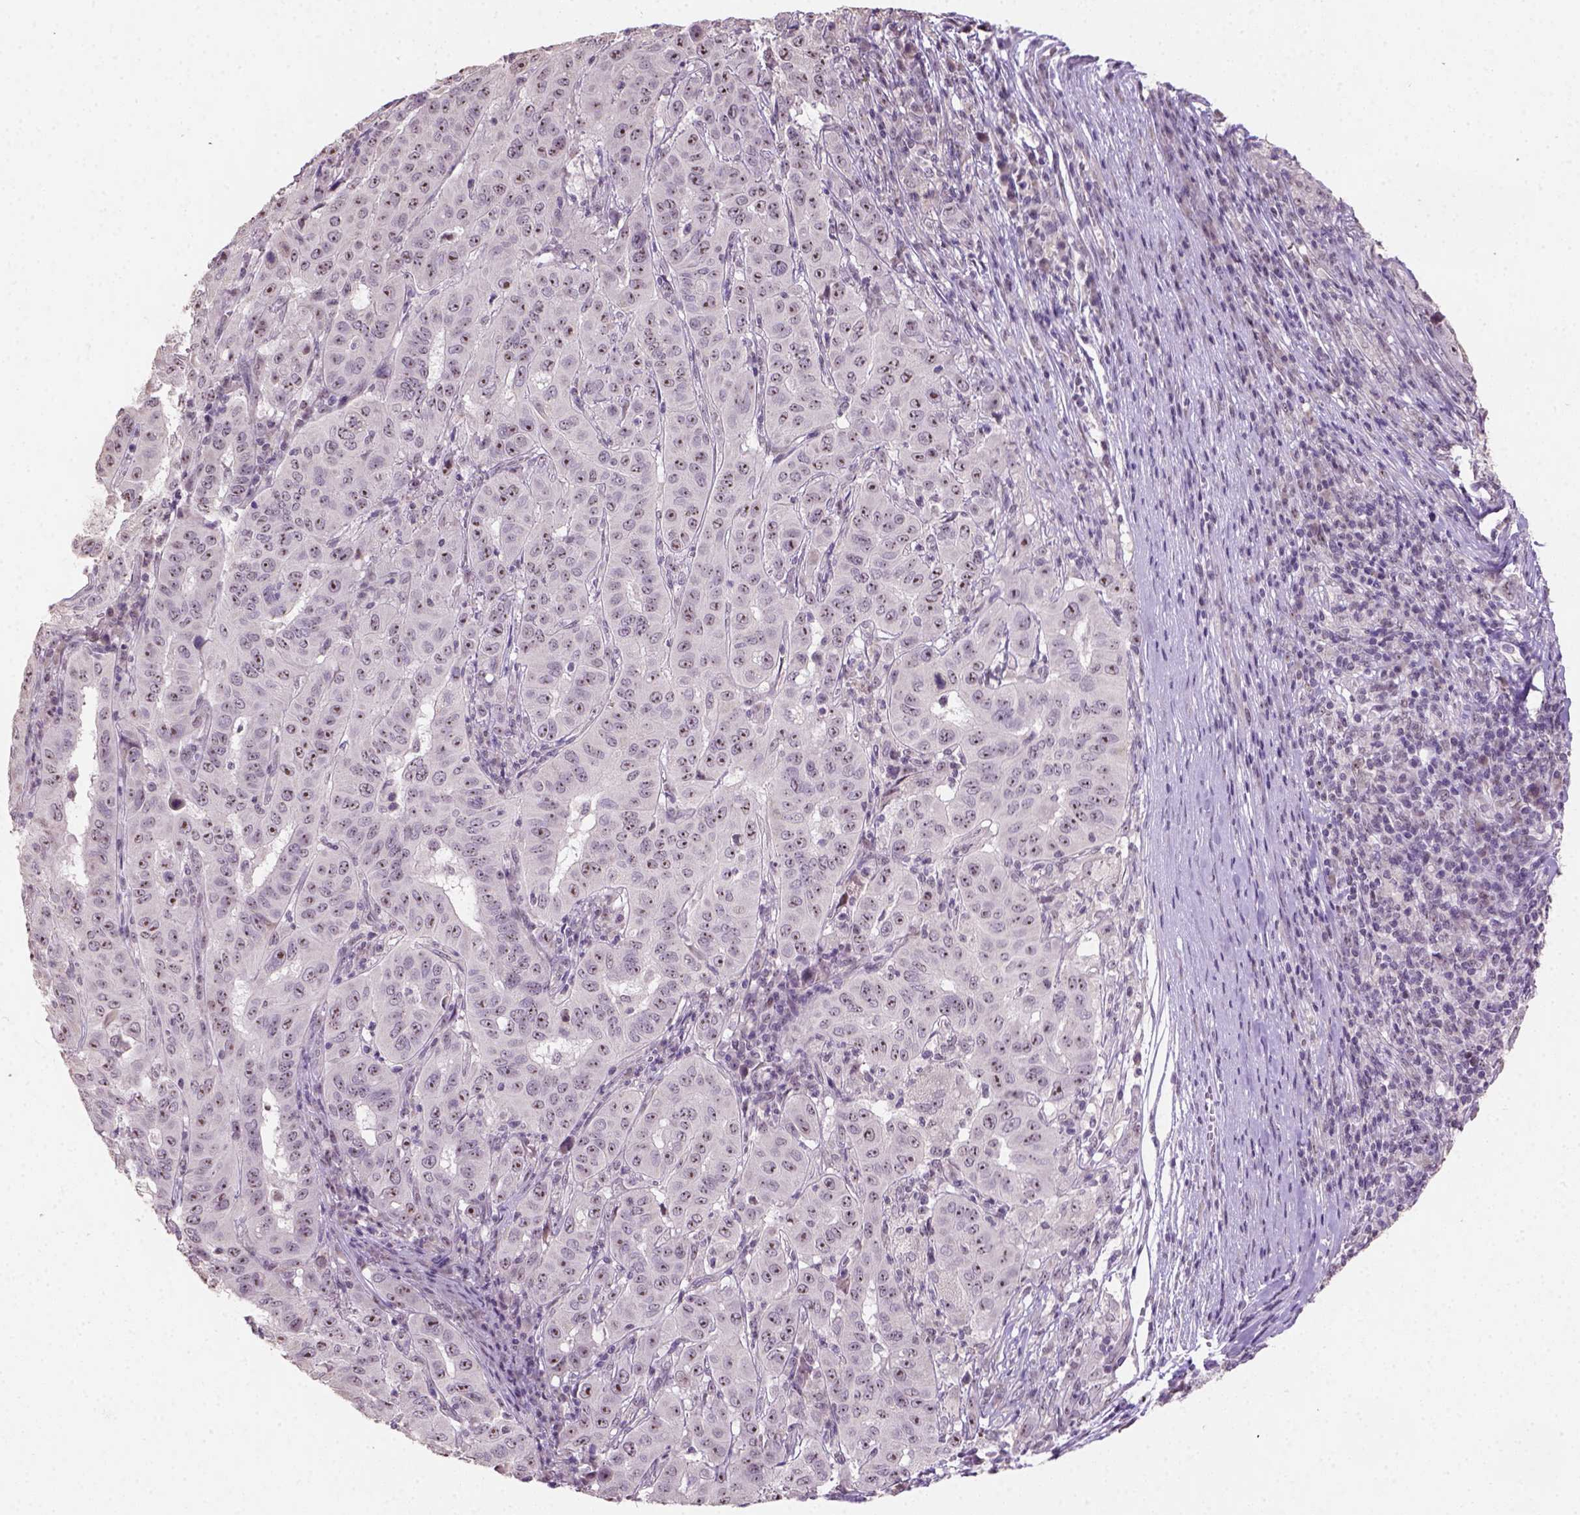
{"staining": {"intensity": "strong", "quantity": ">75%", "location": "nuclear"}, "tissue": "pancreatic cancer", "cell_type": "Tumor cells", "image_type": "cancer", "snomed": [{"axis": "morphology", "description": "Adenocarcinoma, NOS"}, {"axis": "topography", "description": "Pancreas"}], "caption": "Immunohistochemical staining of pancreatic cancer (adenocarcinoma) demonstrates strong nuclear protein expression in about >75% of tumor cells.", "gene": "DDX50", "patient": {"sex": "male", "age": 63}}